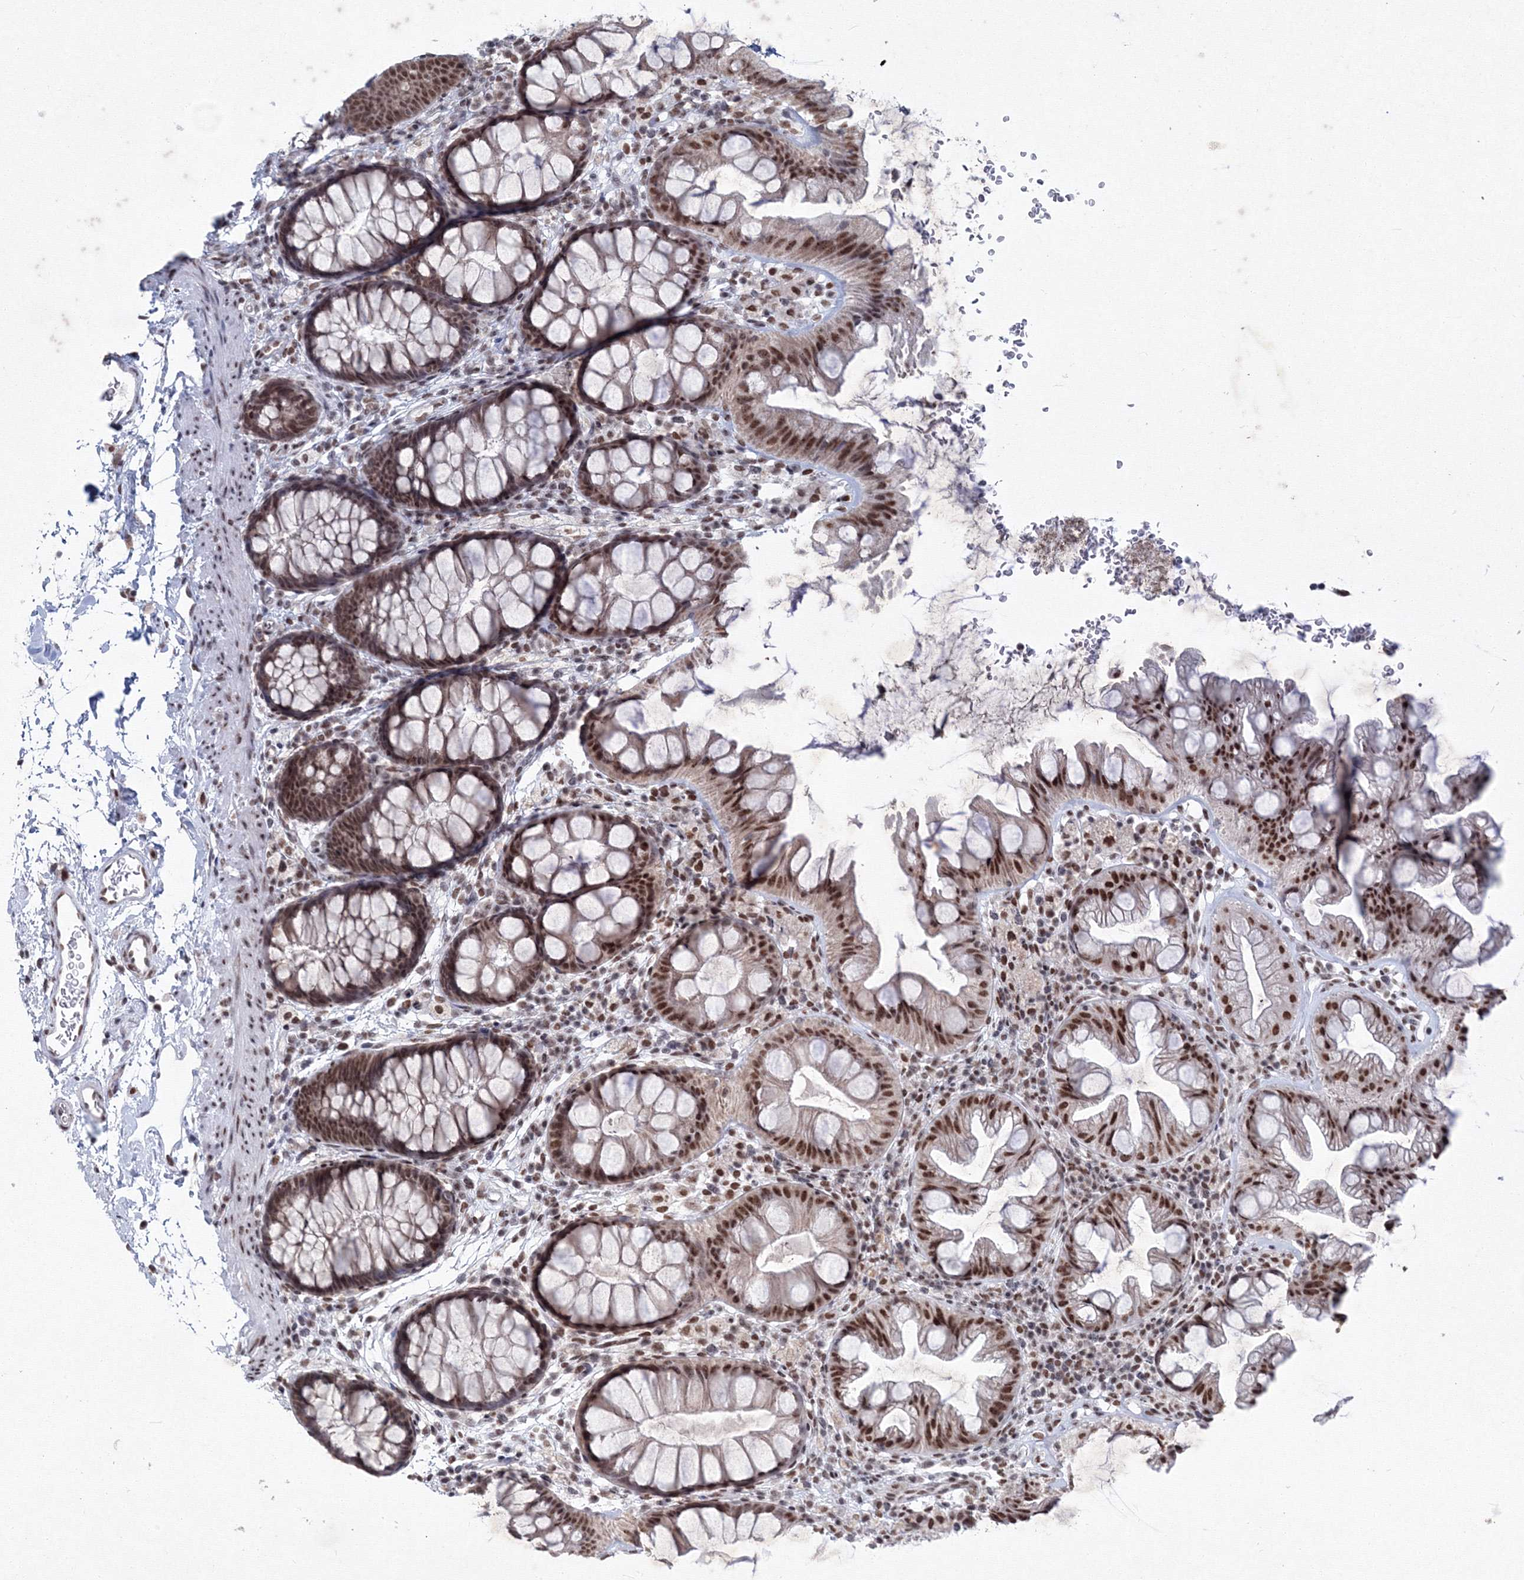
{"staining": {"intensity": "moderate", "quantity": ">75%", "location": "nuclear"}, "tissue": "colon", "cell_type": "Endothelial cells", "image_type": "normal", "snomed": [{"axis": "morphology", "description": "Normal tissue, NOS"}, {"axis": "topography", "description": "Colon"}], "caption": "Immunohistochemical staining of normal human colon shows moderate nuclear protein staining in about >75% of endothelial cells.", "gene": "SF3B6", "patient": {"sex": "female", "age": 62}}